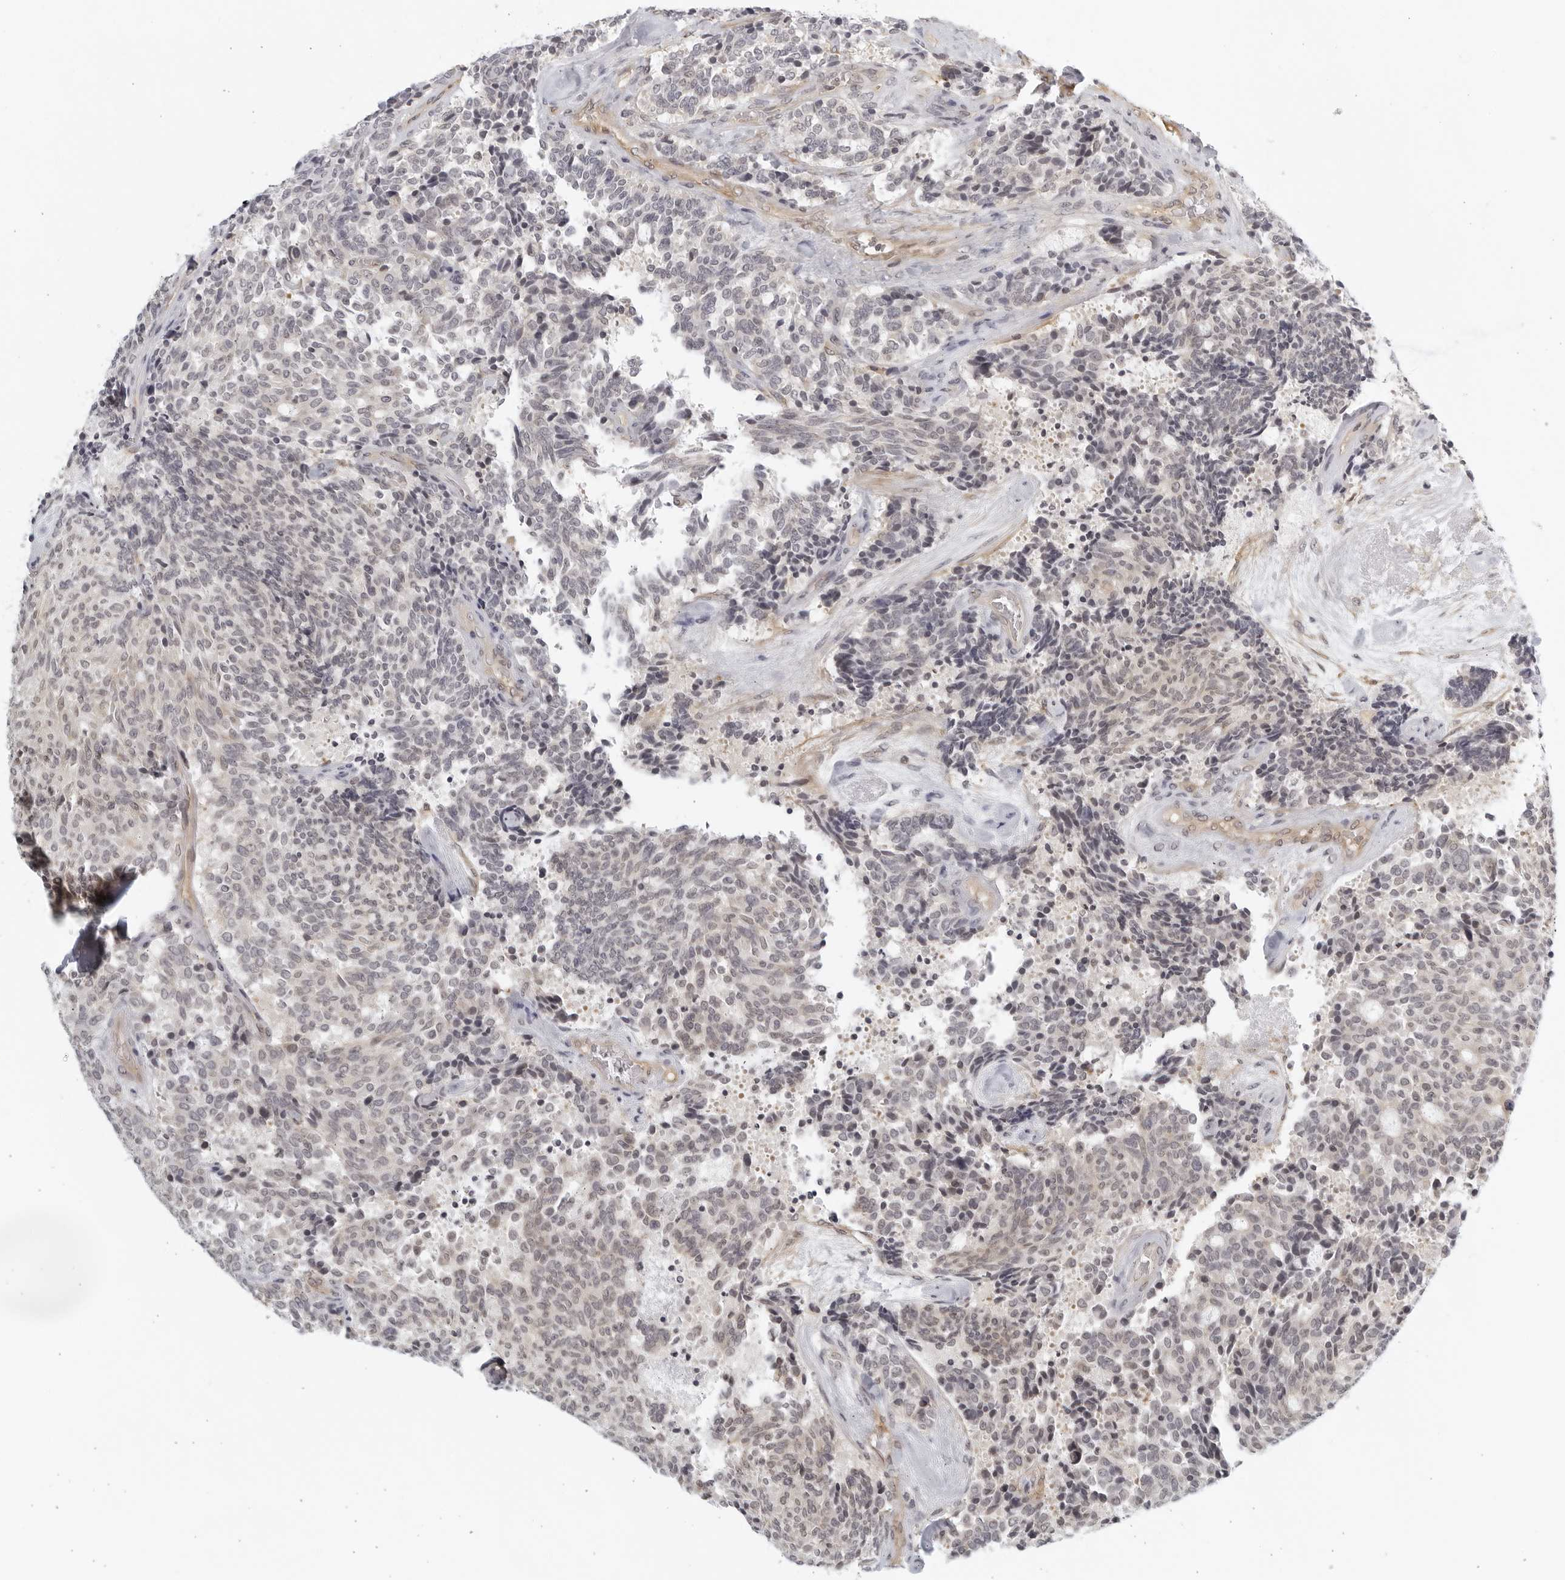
{"staining": {"intensity": "negative", "quantity": "none", "location": "none"}, "tissue": "carcinoid", "cell_type": "Tumor cells", "image_type": "cancer", "snomed": [{"axis": "morphology", "description": "Carcinoid, malignant, NOS"}, {"axis": "topography", "description": "Pancreas"}], "caption": "Image shows no protein positivity in tumor cells of carcinoid tissue. The staining is performed using DAB (3,3'-diaminobenzidine) brown chromogen with nuclei counter-stained in using hematoxylin.", "gene": "SERTAD4", "patient": {"sex": "female", "age": 54}}